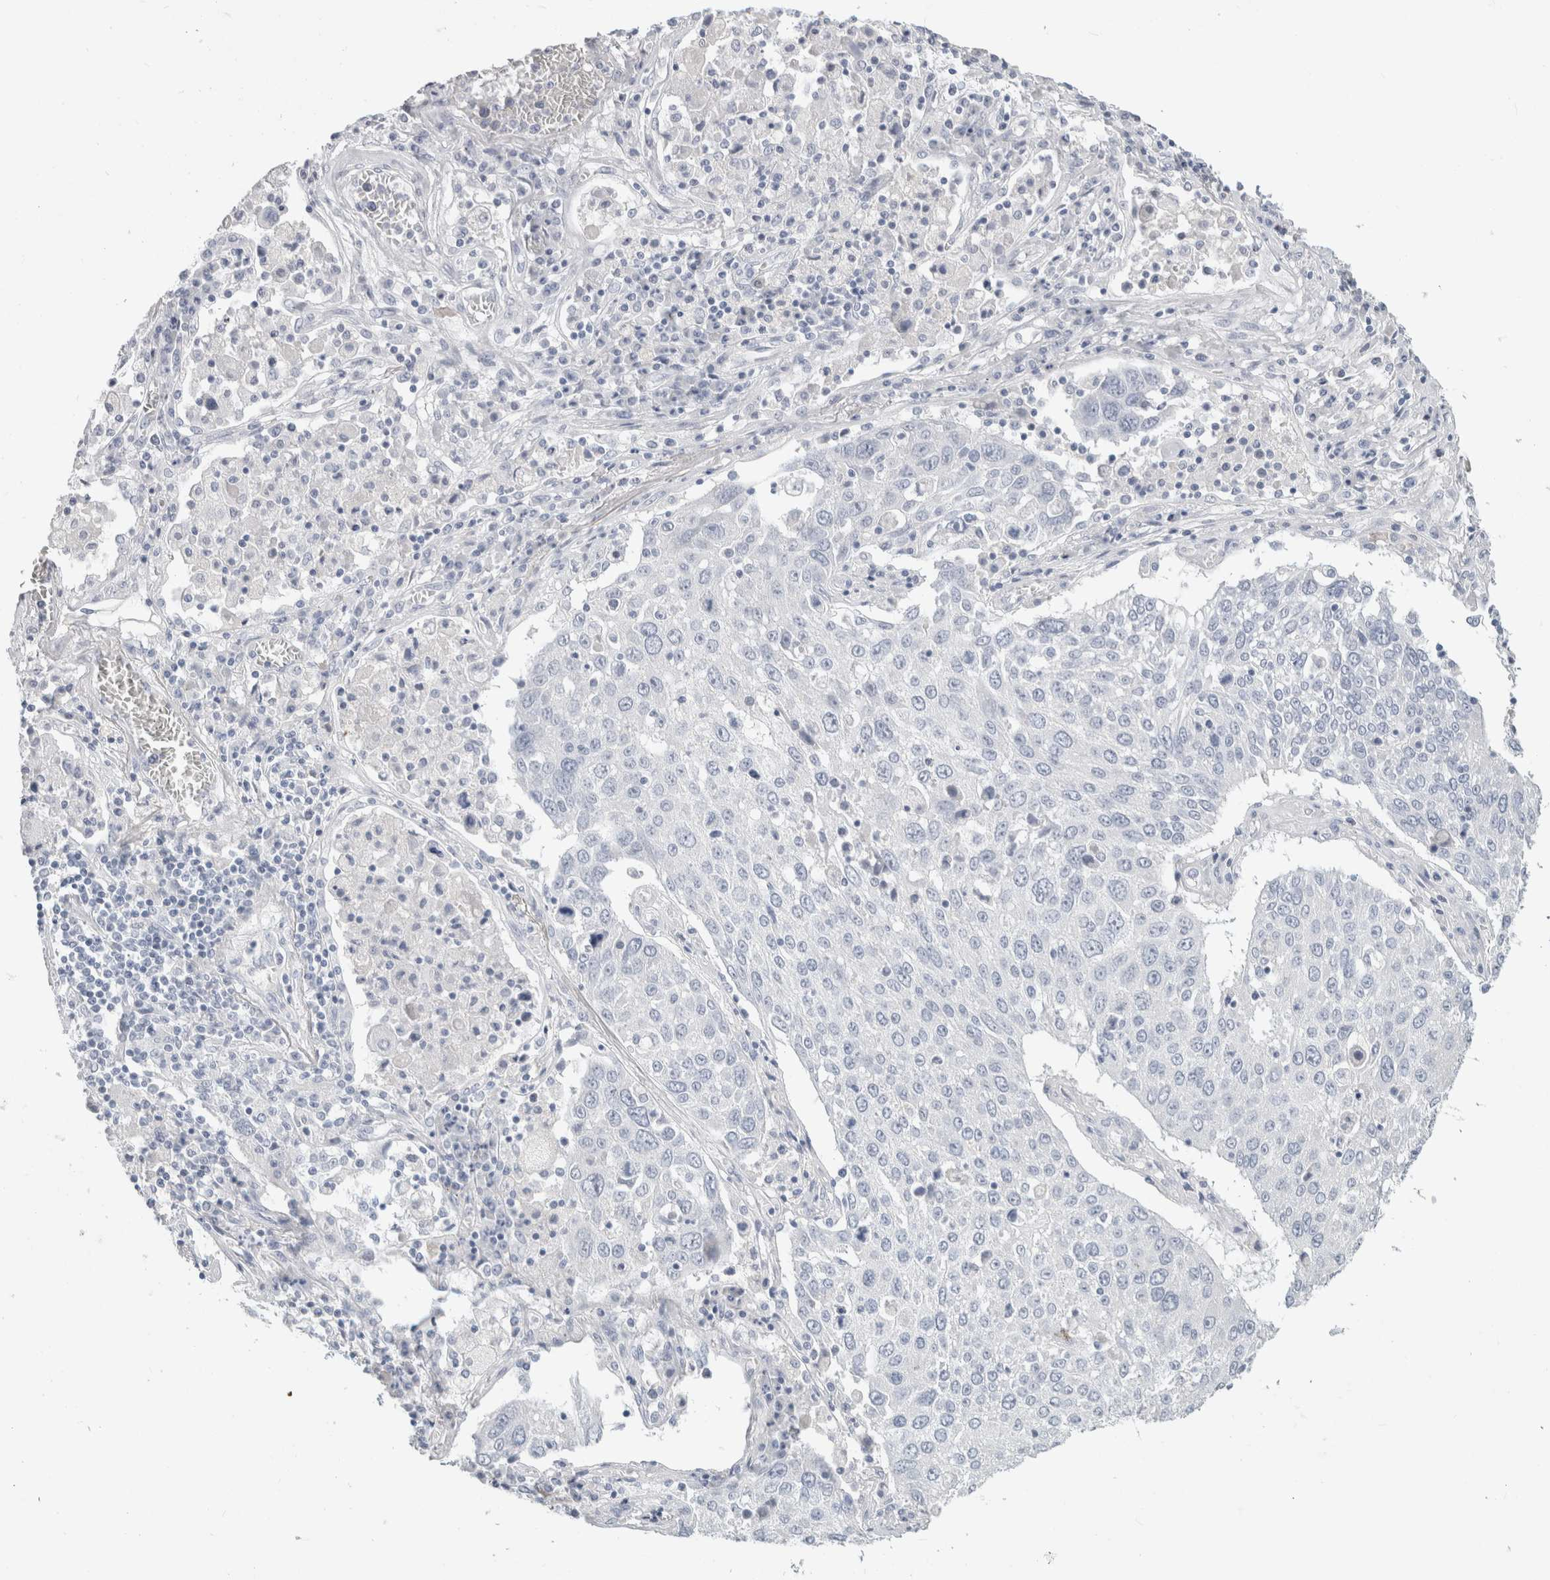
{"staining": {"intensity": "negative", "quantity": "none", "location": "none"}, "tissue": "lung cancer", "cell_type": "Tumor cells", "image_type": "cancer", "snomed": [{"axis": "morphology", "description": "Squamous cell carcinoma, NOS"}, {"axis": "topography", "description": "Lung"}], "caption": "Immunohistochemistry photomicrograph of lung cancer stained for a protein (brown), which demonstrates no staining in tumor cells.", "gene": "SLC6A1", "patient": {"sex": "male", "age": 65}}